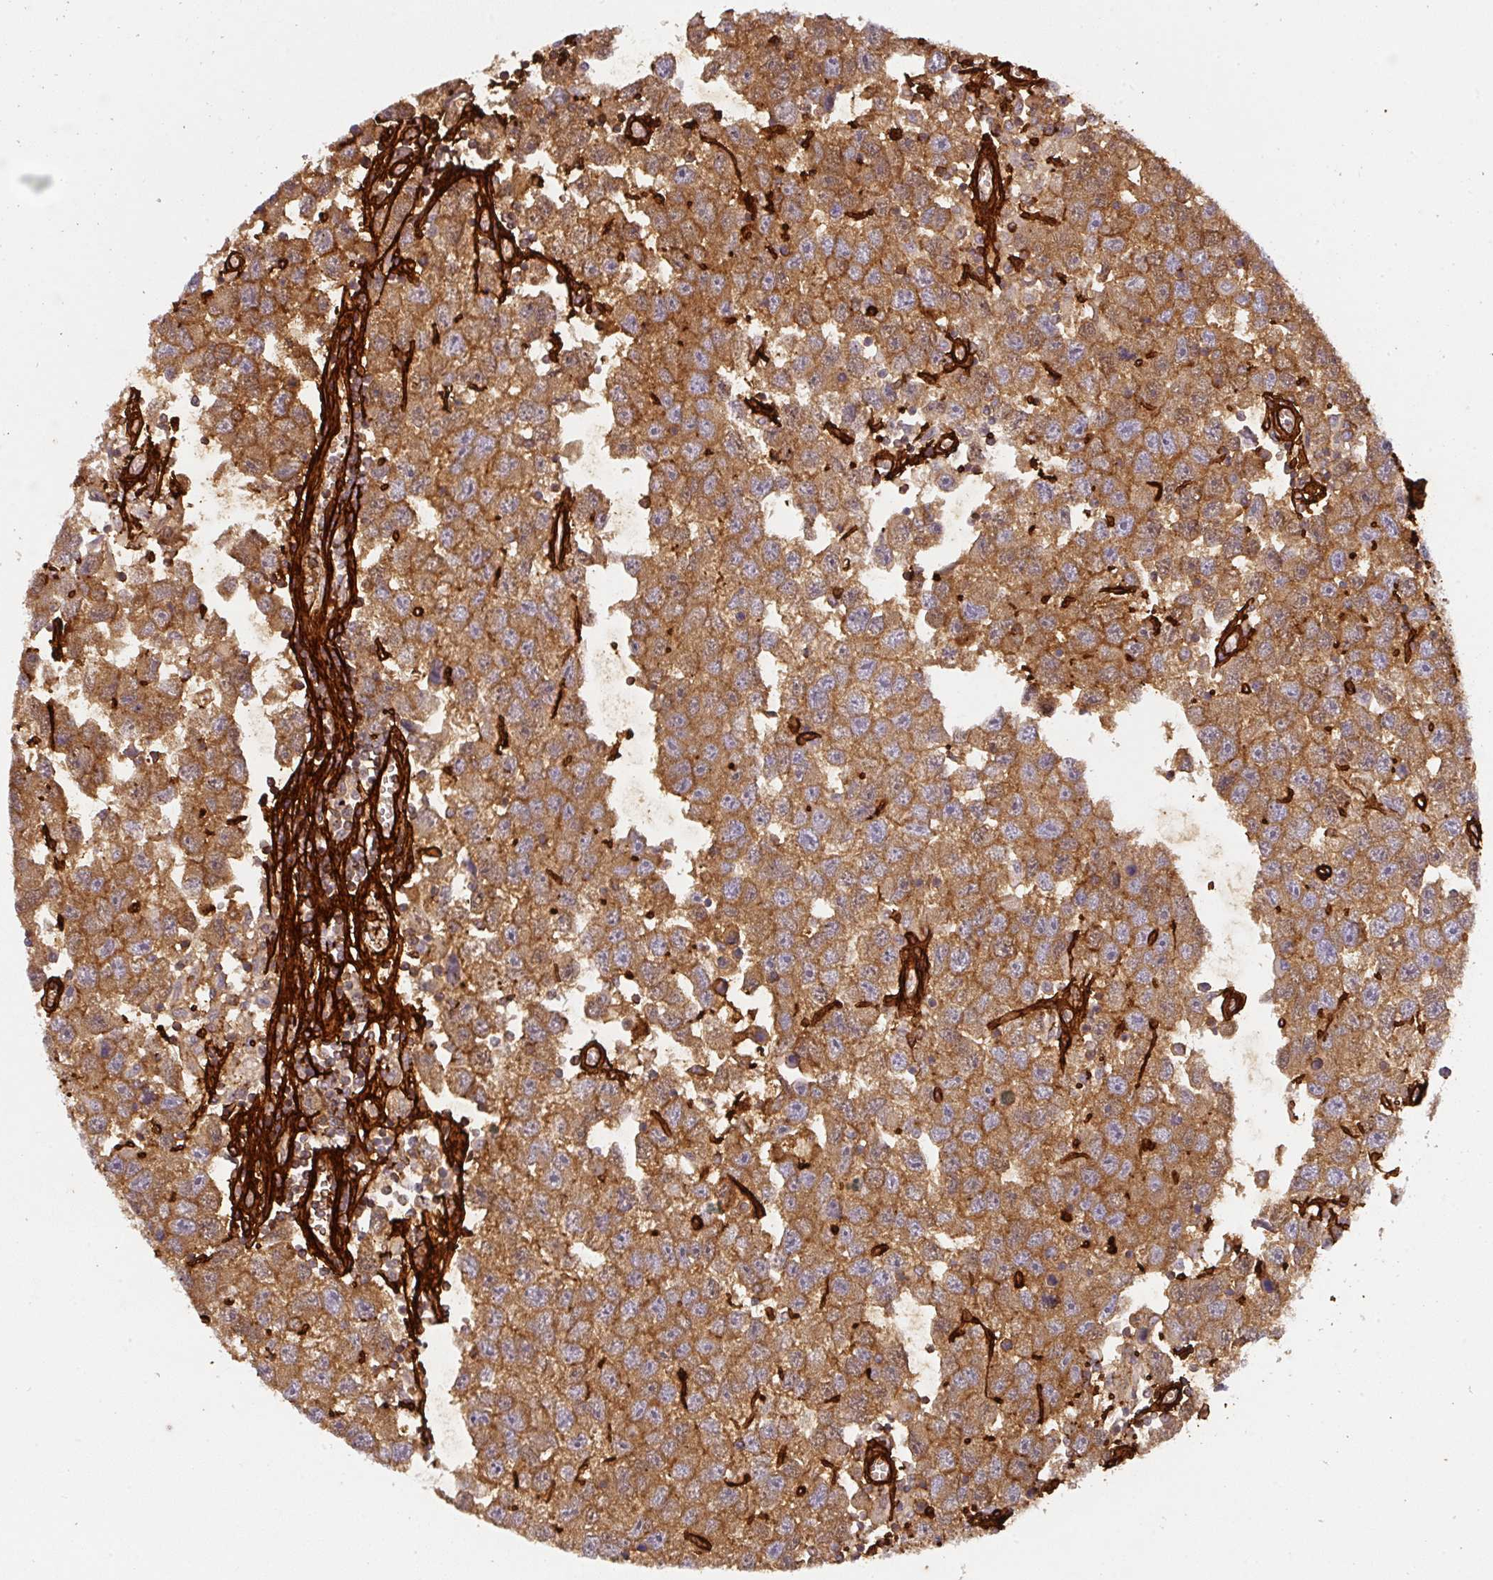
{"staining": {"intensity": "moderate", "quantity": ">75%", "location": "cytoplasmic/membranous"}, "tissue": "testis cancer", "cell_type": "Tumor cells", "image_type": "cancer", "snomed": [{"axis": "morphology", "description": "Seminoma, NOS"}, {"axis": "topography", "description": "Testis"}], "caption": "This is an image of IHC staining of testis cancer (seminoma), which shows moderate positivity in the cytoplasmic/membranous of tumor cells.", "gene": "COL3A1", "patient": {"sex": "male", "age": 26}}